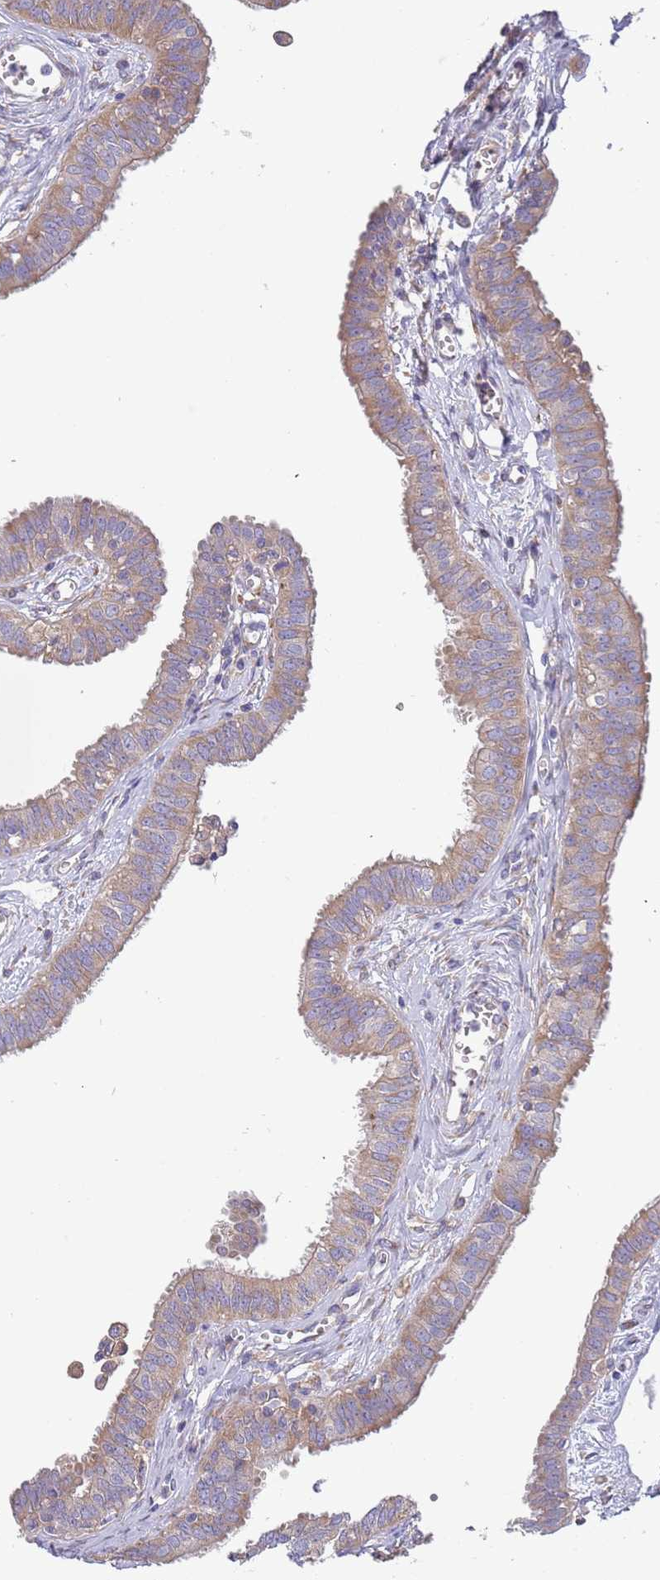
{"staining": {"intensity": "moderate", "quantity": ">75%", "location": "cytoplasmic/membranous"}, "tissue": "fallopian tube", "cell_type": "Glandular cells", "image_type": "normal", "snomed": [{"axis": "morphology", "description": "Normal tissue, NOS"}, {"axis": "morphology", "description": "Carcinoma, NOS"}, {"axis": "topography", "description": "Fallopian tube"}, {"axis": "topography", "description": "Ovary"}], "caption": "High-magnification brightfield microscopy of unremarkable fallopian tube stained with DAB (brown) and counterstained with hematoxylin (blue). glandular cells exhibit moderate cytoplasmic/membranous positivity is present in about>75% of cells. Nuclei are stained in blue.", "gene": "ARMCX6", "patient": {"sex": "female", "age": 59}}